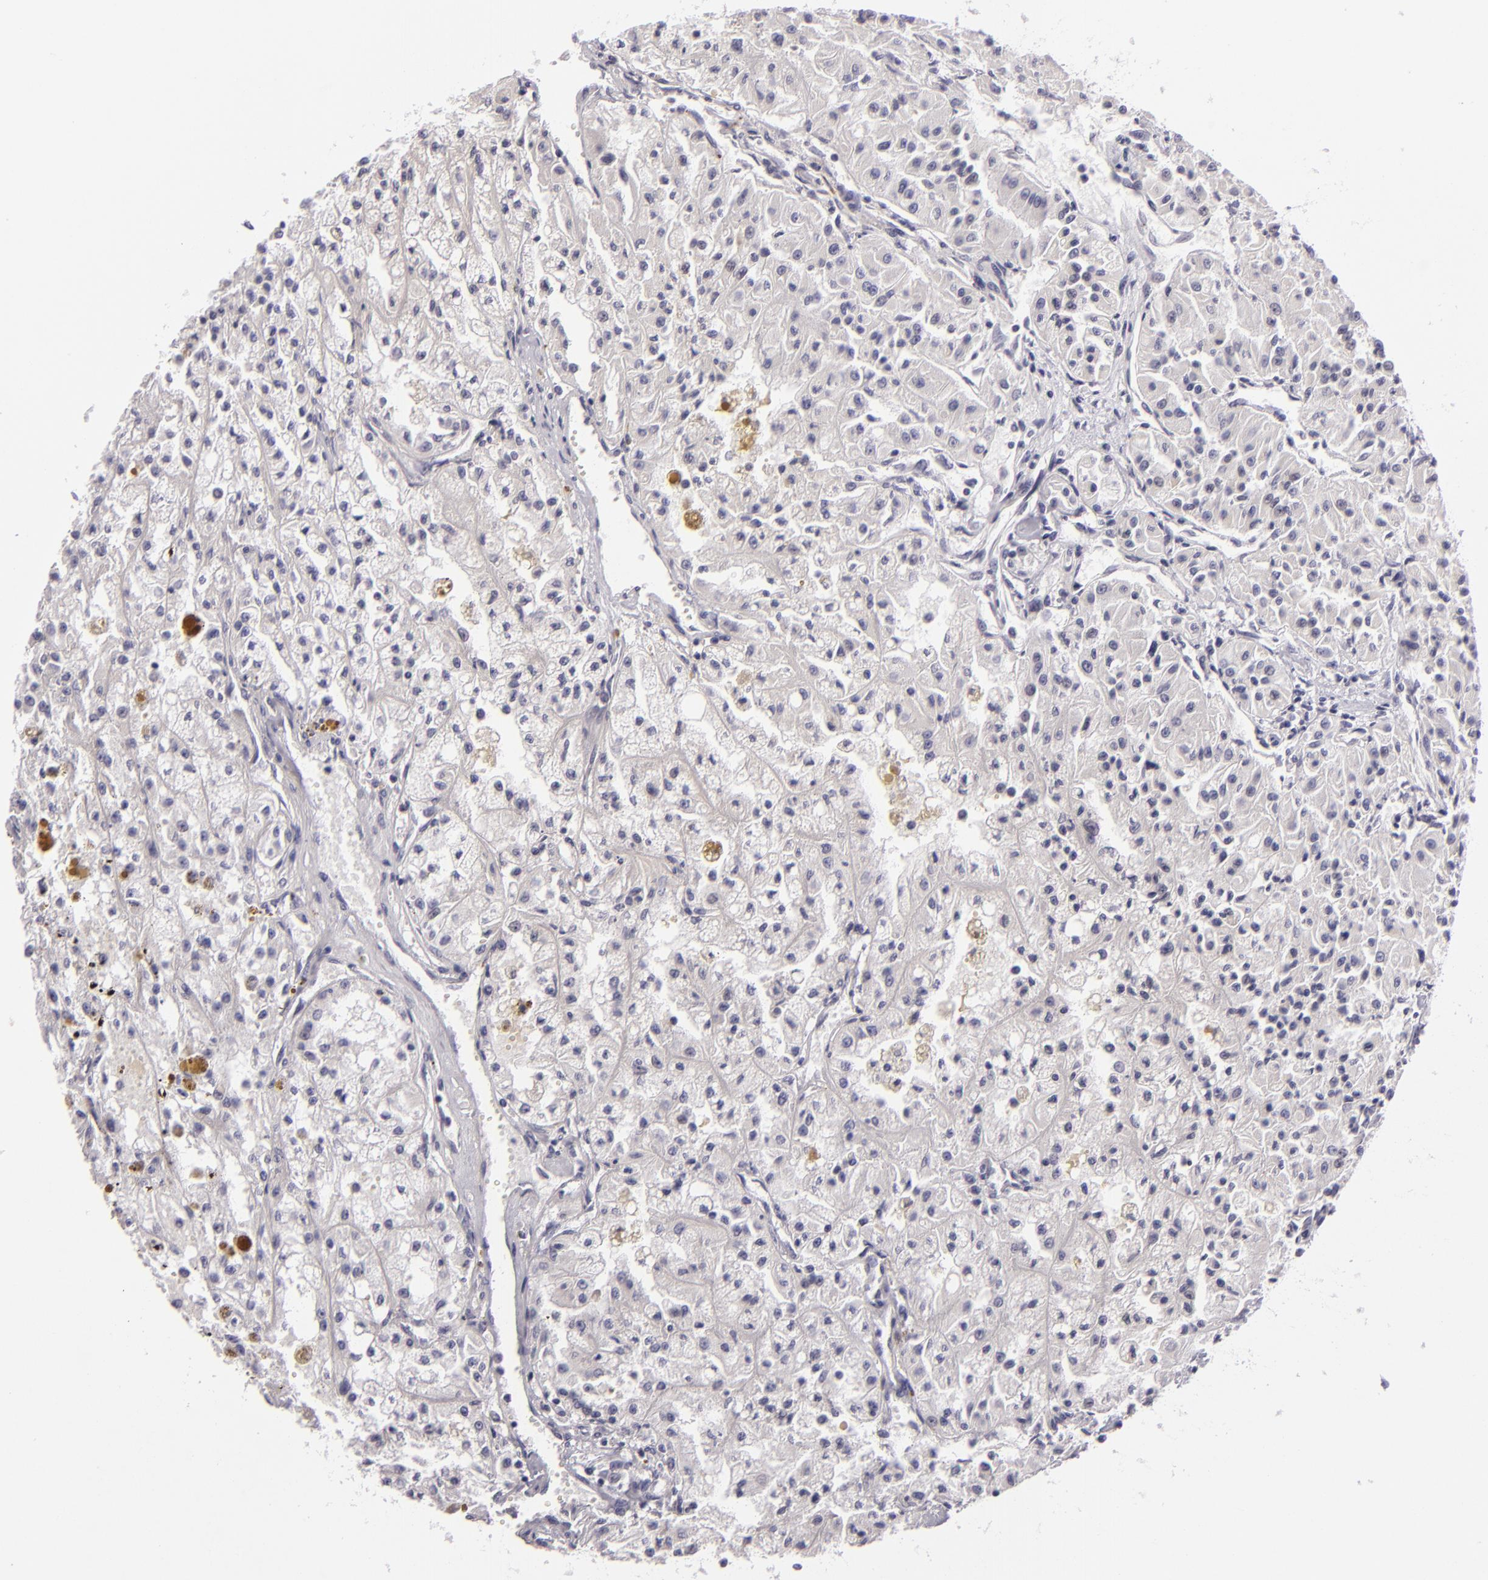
{"staining": {"intensity": "negative", "quantity": "none", "location": "none"}, "tissue": "renal cancer", "cell_type": "Tumor cells", "image_type": "cancer", "snomed": [{"axis": "morphology", "description": "Adenocarcinoma, NOS"}, {"axis": "topography", "description": "Kidney"}], "caption": "High magnification brightfield microscopy of renal cancer (adenocarcinoma) stained with DAB (brown) and counterstained with hematoxylin (blue): tumor cells show no significant staining.", "gene": "EGFL6", "patient": {"sex": "male", "age": 78}}